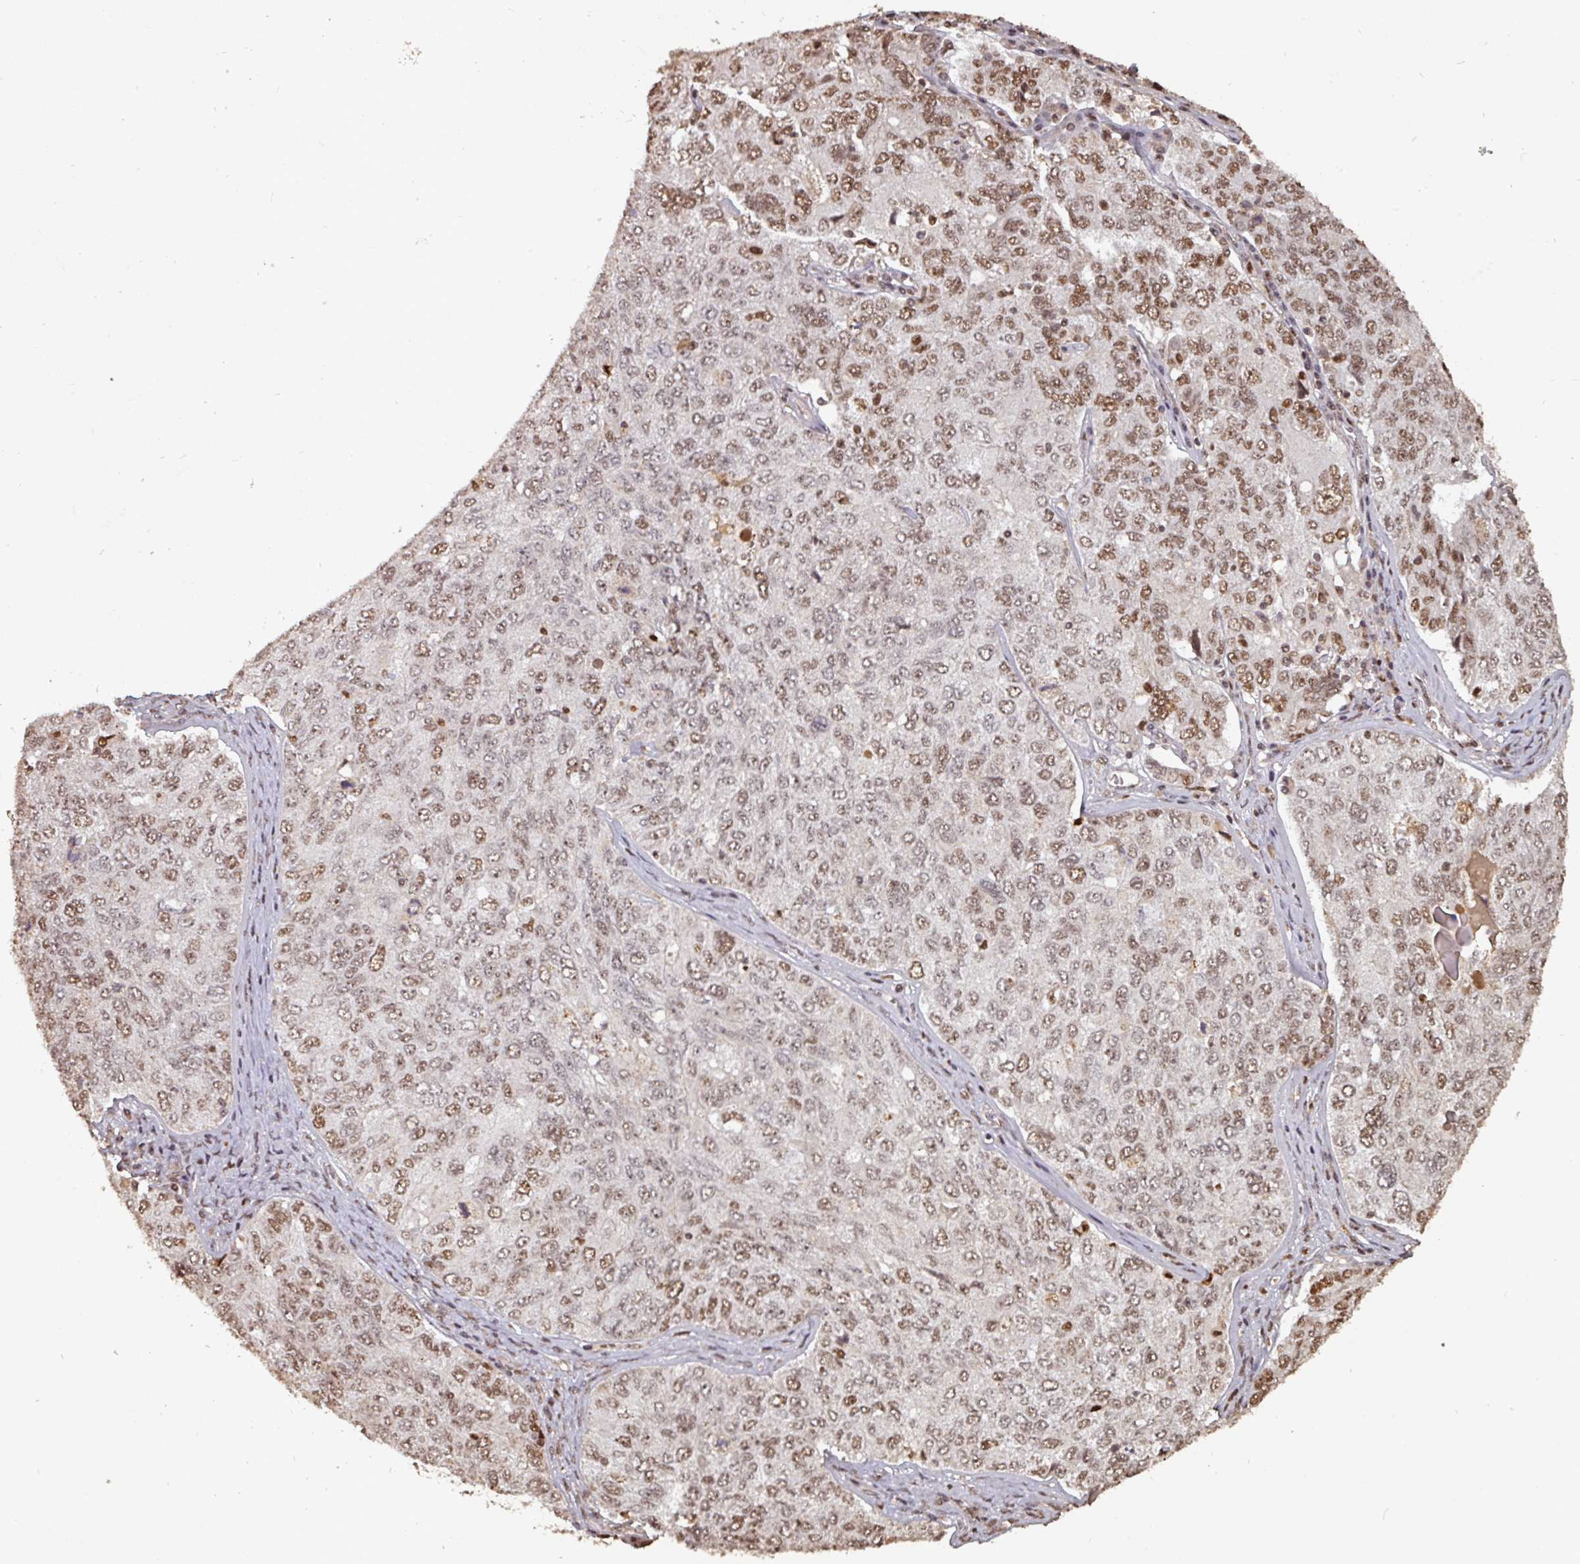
{"staining": {"intensity": "moderate", "quantity": ">75%", "location": "nuclear"}, "tissue": "ovarian cancer", "cell_type": "Tumor cells", "image_type": "cancer", "snomed": [{"axis": "morphology", "description": "Carcinoma, endometroid"}, {"axis": "topography", "description": "Ovary"}], "caption": "Protein staining of endometroid carcinoma (ovarian) tissue displays moderate nuclear staining in approximately >75% of tumor cells. The staining is performed using DAB (3,3'-diaminobenzidine) brown chromogen to label protein expression. The nuclei are counter-stained blue using hematoxylin.", "gene": "POLD1", "patient": {"sex": "female", "age": 62}}